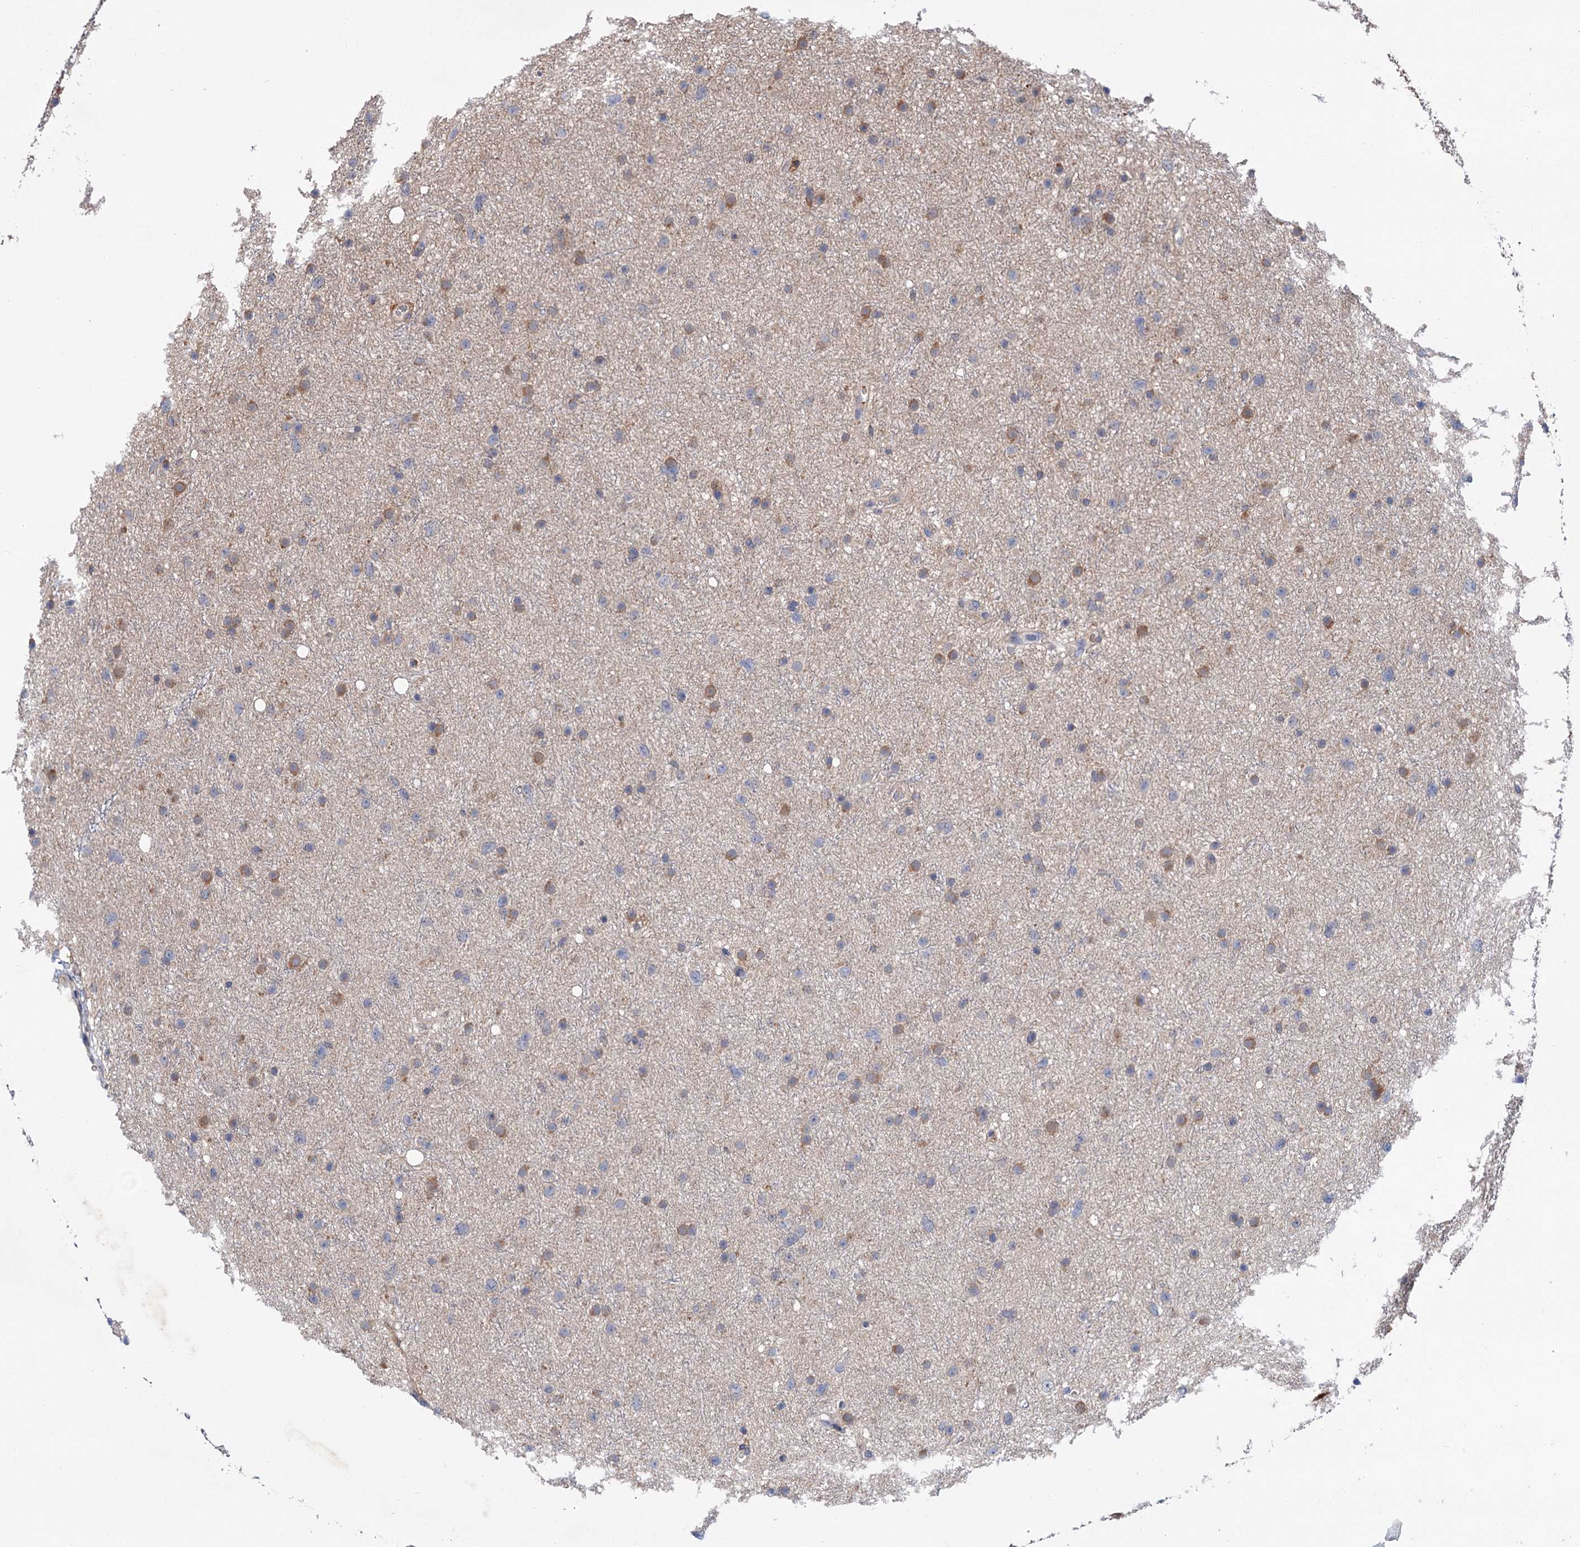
{"staining": {"intensity": "moderate", "quantity": "<25%", "location": "cytoplasmic/membranous"}, "tissue": "glioma", "cell_type": "Tumor cells", "image_type": "cancer", "snomed": [{"axis": "morphology", "description": "Glioma, malignant, Low grade"}, {"axis": "topography", "description": "Cerebral cortex"}], "caption": "Immunohistochemical staining of human glioma shows moderate cytoplasmic/membranous protein expression in about <25% of tumor cells. The protein of interest is shown in brown color, while the nuclei are stained blue.", "gene": "TMTC3", "patient": {"sex": "female", "age": 39}}